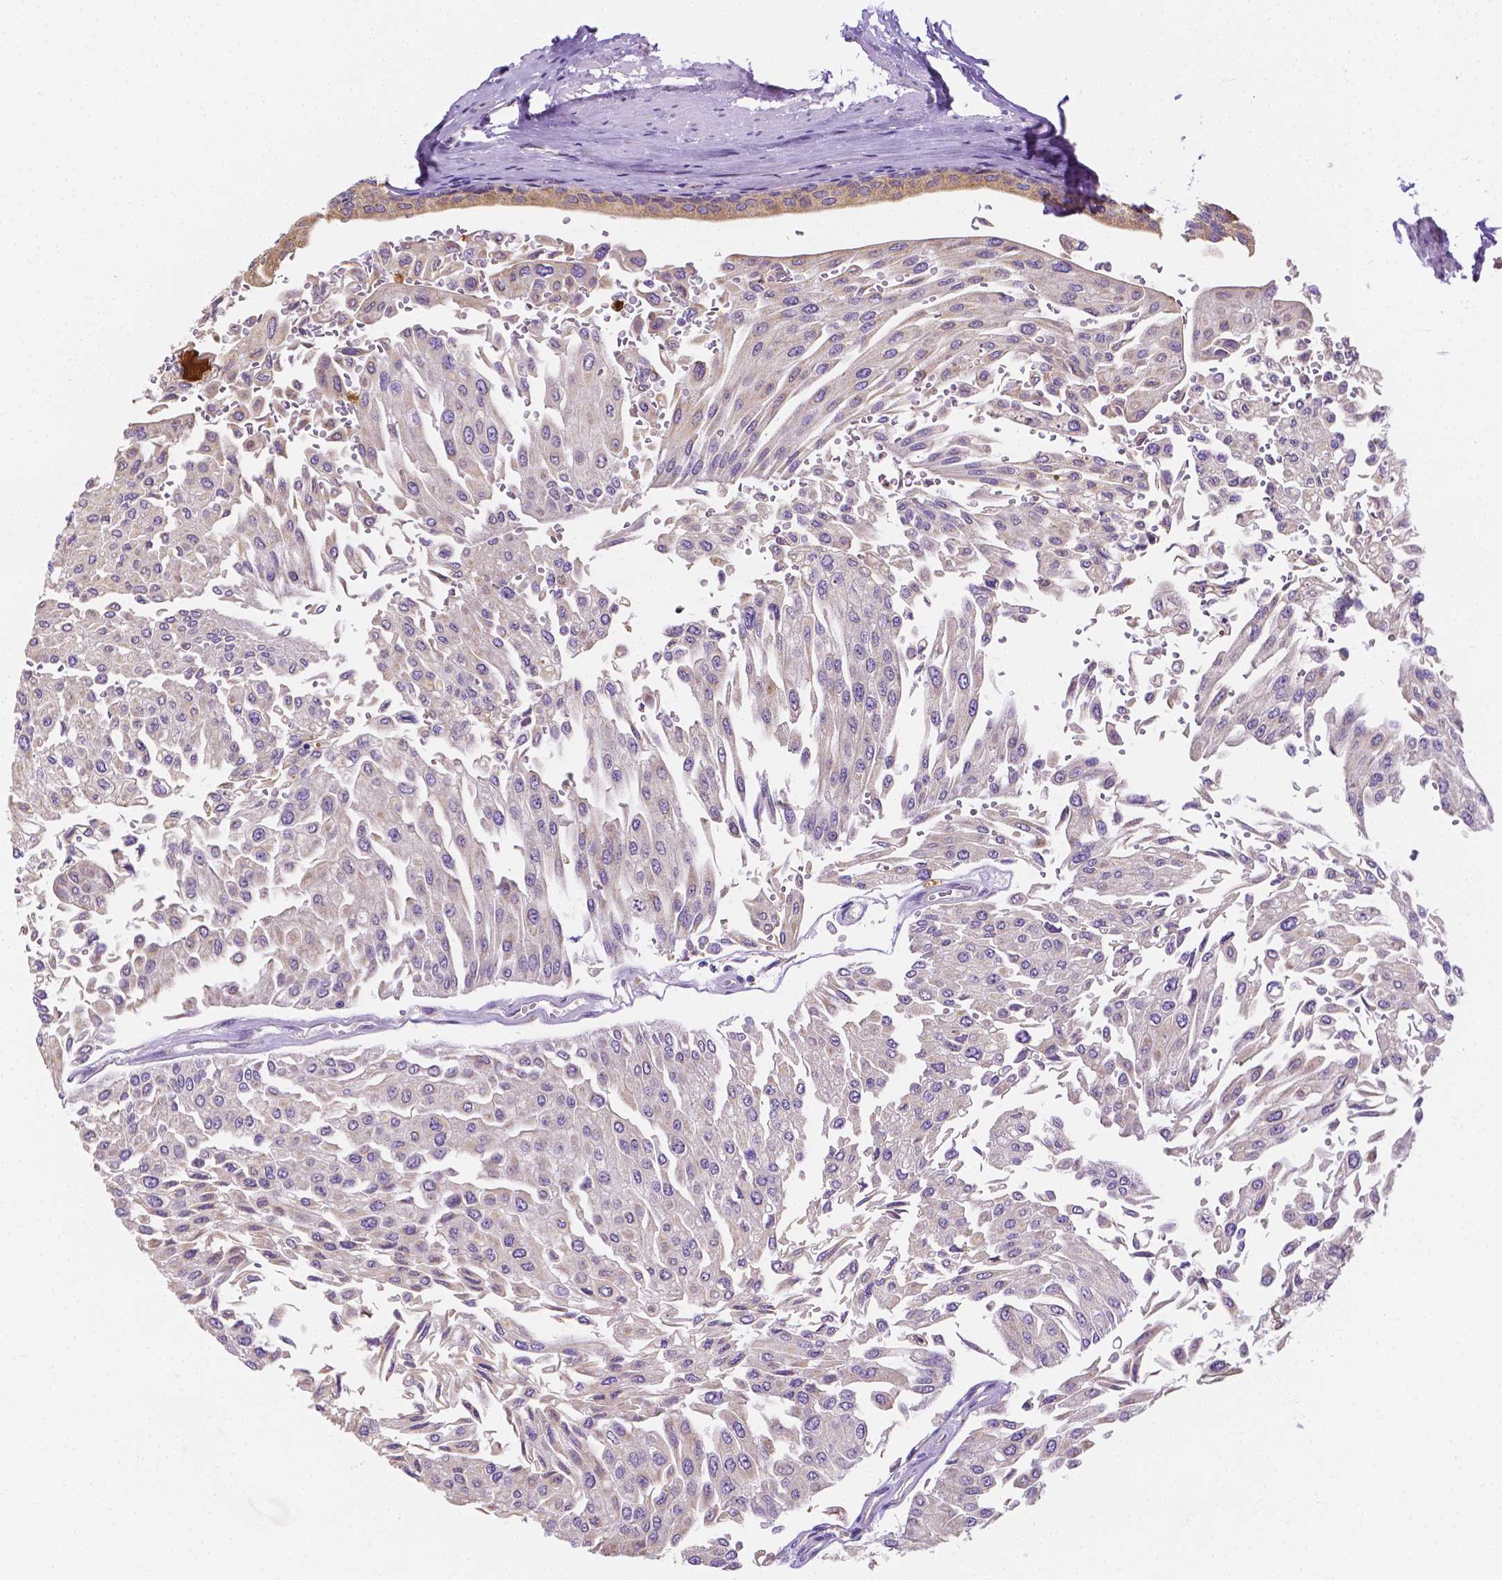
{"staining": {"intensity": "negative", "quantity": "none", "location": "none"}, "tissue": "urothelial cancer", "cell_type": "Tumor cells", "image_type": "cancer", "snomed": [{"axis": "morphology", "description": "Urothelial carcinoma, NOS"}, {"axis": "topography", "description": "Urinary bladder"}], "caption": "A histopathology image of human transitional cell carcinoma is negative for staining in tumor cells. (DAB (3,3'-diaminobenzidine) immunohistochemistry (IHC) visualized using brightfield microscopy, high magnification).", "gene": "ZNRD2", "patient": {"sex": "male", "age": 67}}